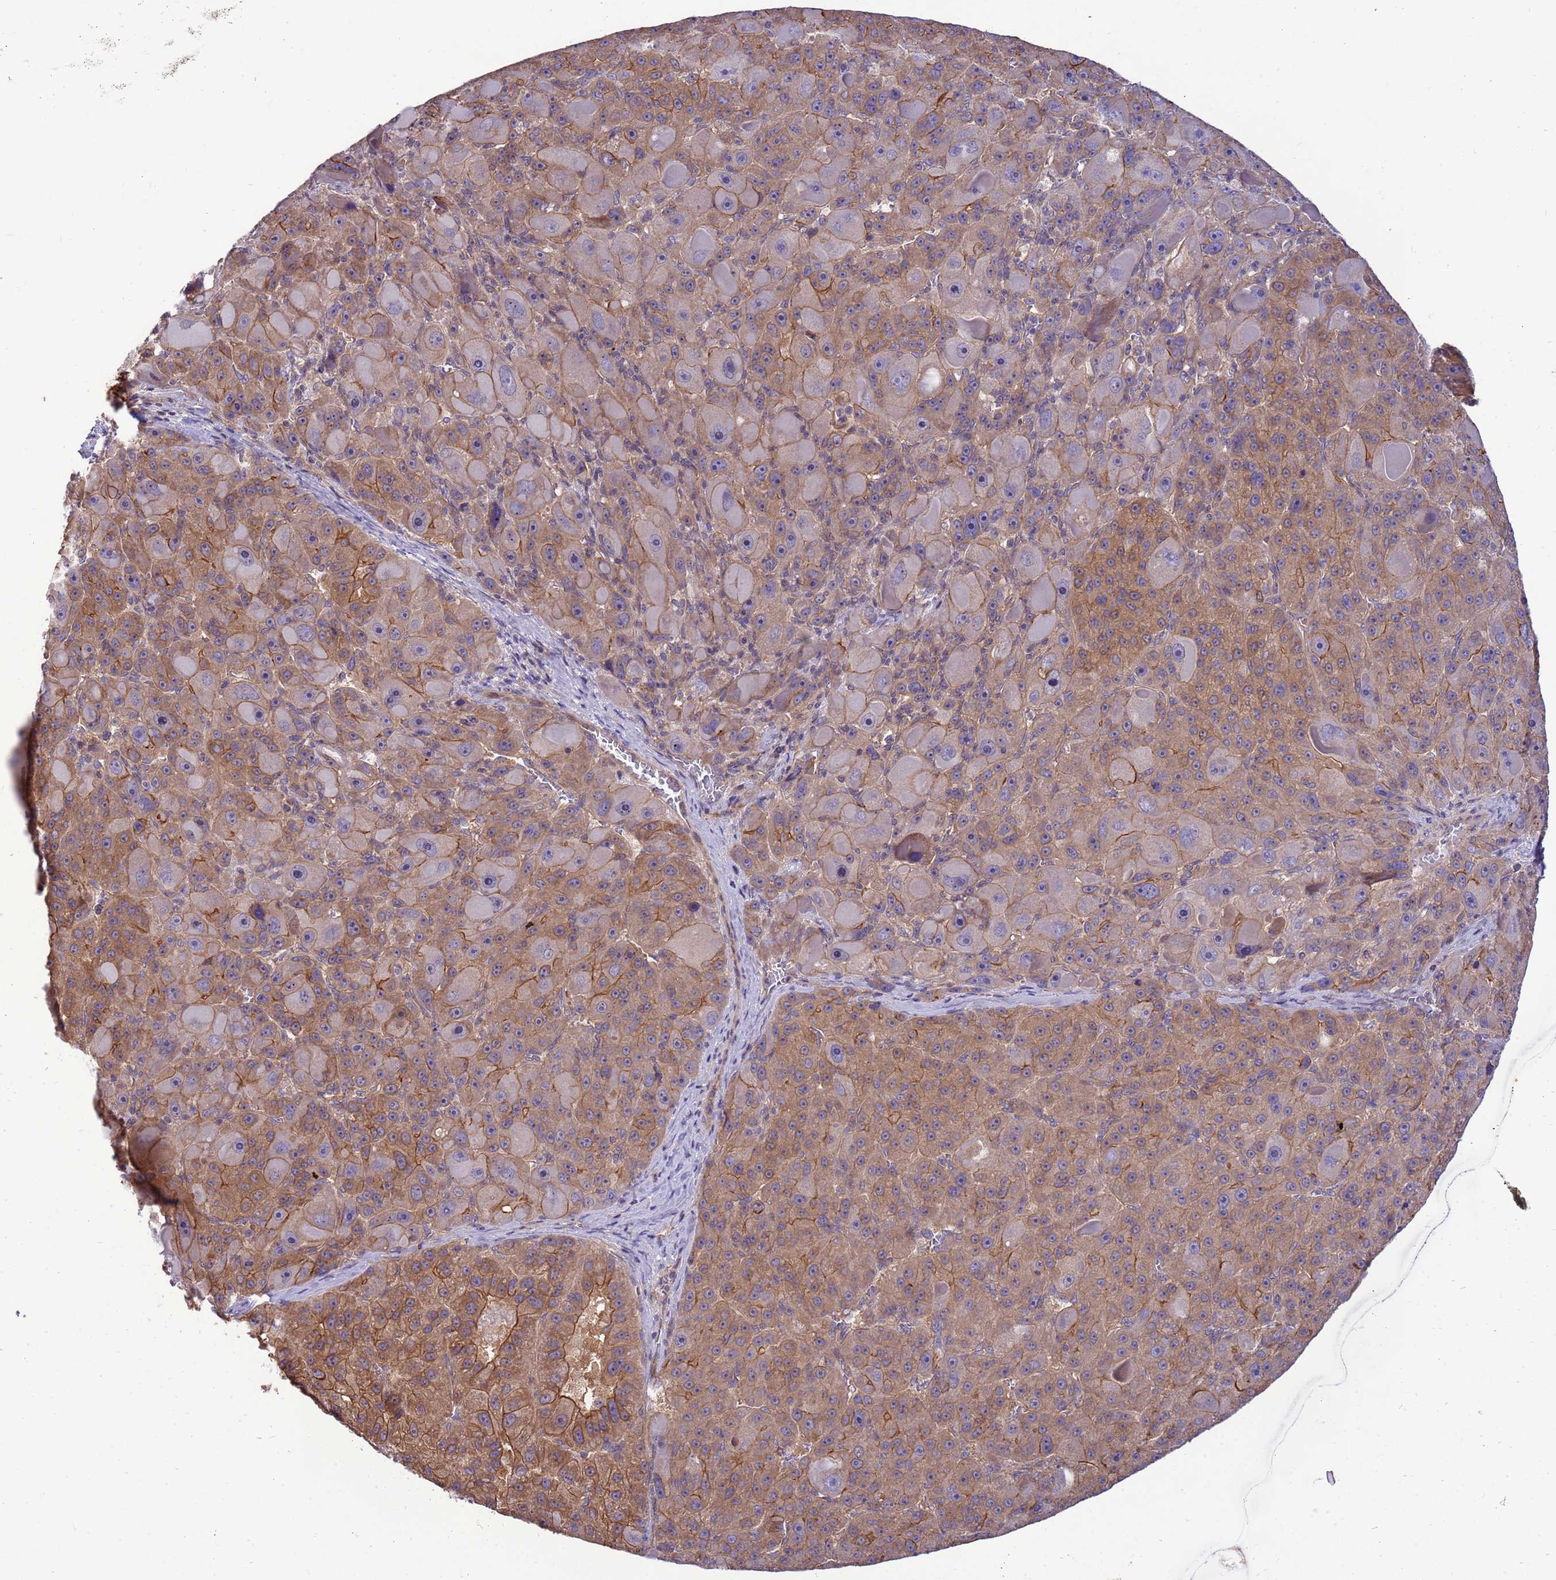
{"staining": {"intensity": "moderate", "quantity": "25%-75%", "location": "cytoplasmic/membranous"}, "tissue": "liver cancer", "cell_type": "Tumor cells", "image_type": "cancer", "snomed": [{"axis": "morphology", "description": "Carcinoma, Hepatocellular, NOS"}, {"axis": "topography", "description": "Liver"}], "caption": "IHC photomicrograph of neoplastic tissue: human liver cancer stained using immunohistochemistry (IHC) displays medium levels of moderate protein expression localized specifically in the cytoplasmic/membranous of tumor cells, appearing as a cytoplasmic/membranous brown color.", "gene": "SMCO3", "patient": {"sex": "male", "age": 76}}